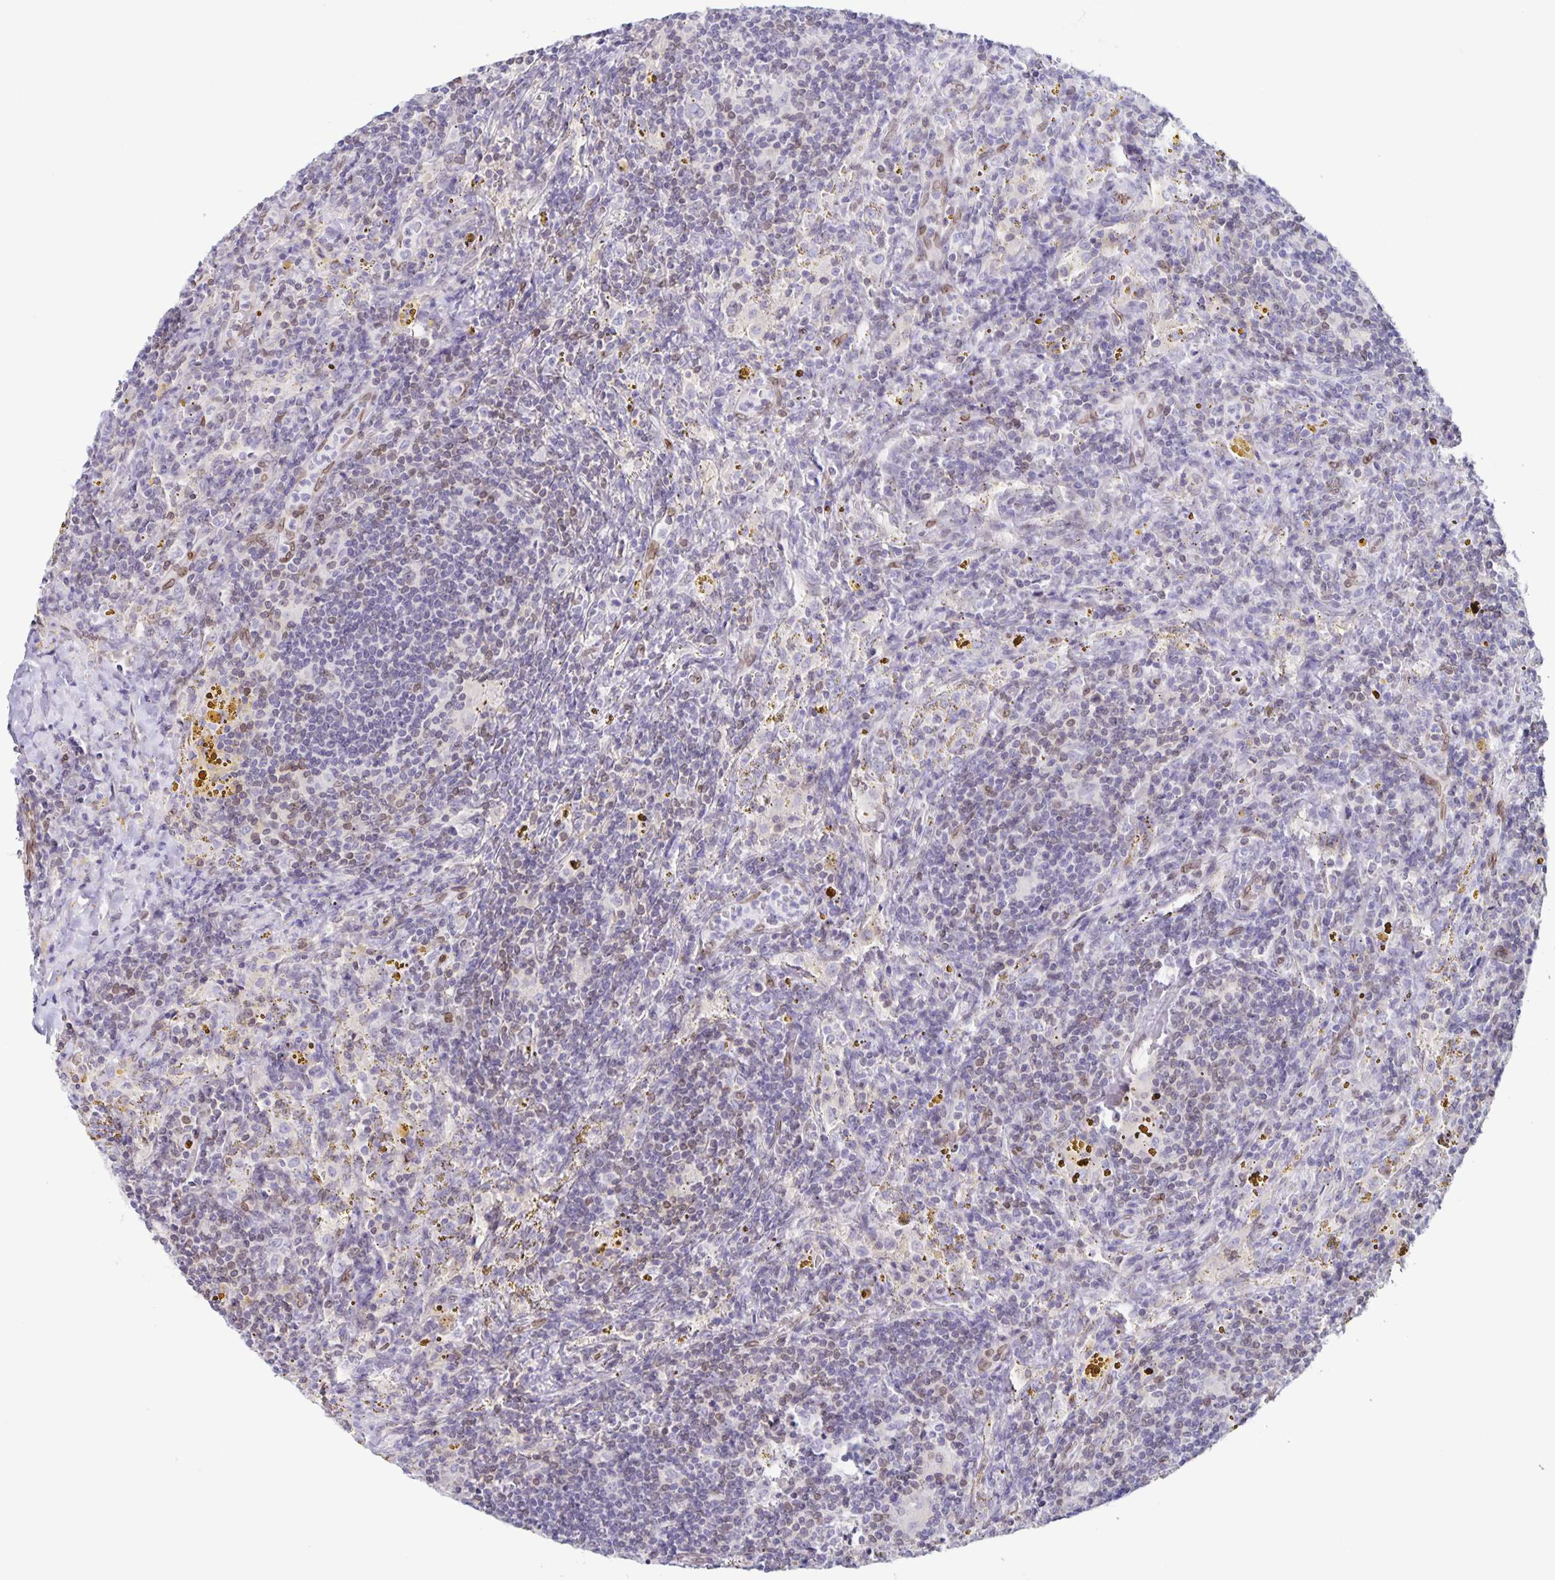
{"staining": {"intensity": "negative", "quantity": "none", "location": "none"}, "tissue": "lymphoma", "cell_type": "Tumor cells", "image_type": "cancer", "snomed": [{"axis": "morphology", "description": "Malignant lymphoma, non-Hodgkin's type, Low grade"}, {"axis": "topography", "description": "Spleen"}], "caption": "Protein analysis of low-grade malignant lymphoma, non-Hodgkin's type demonstrates no significant positivity in tumor cells.", "gene": "SYNE2", "patient": {"sex": "female", "age": 70}}